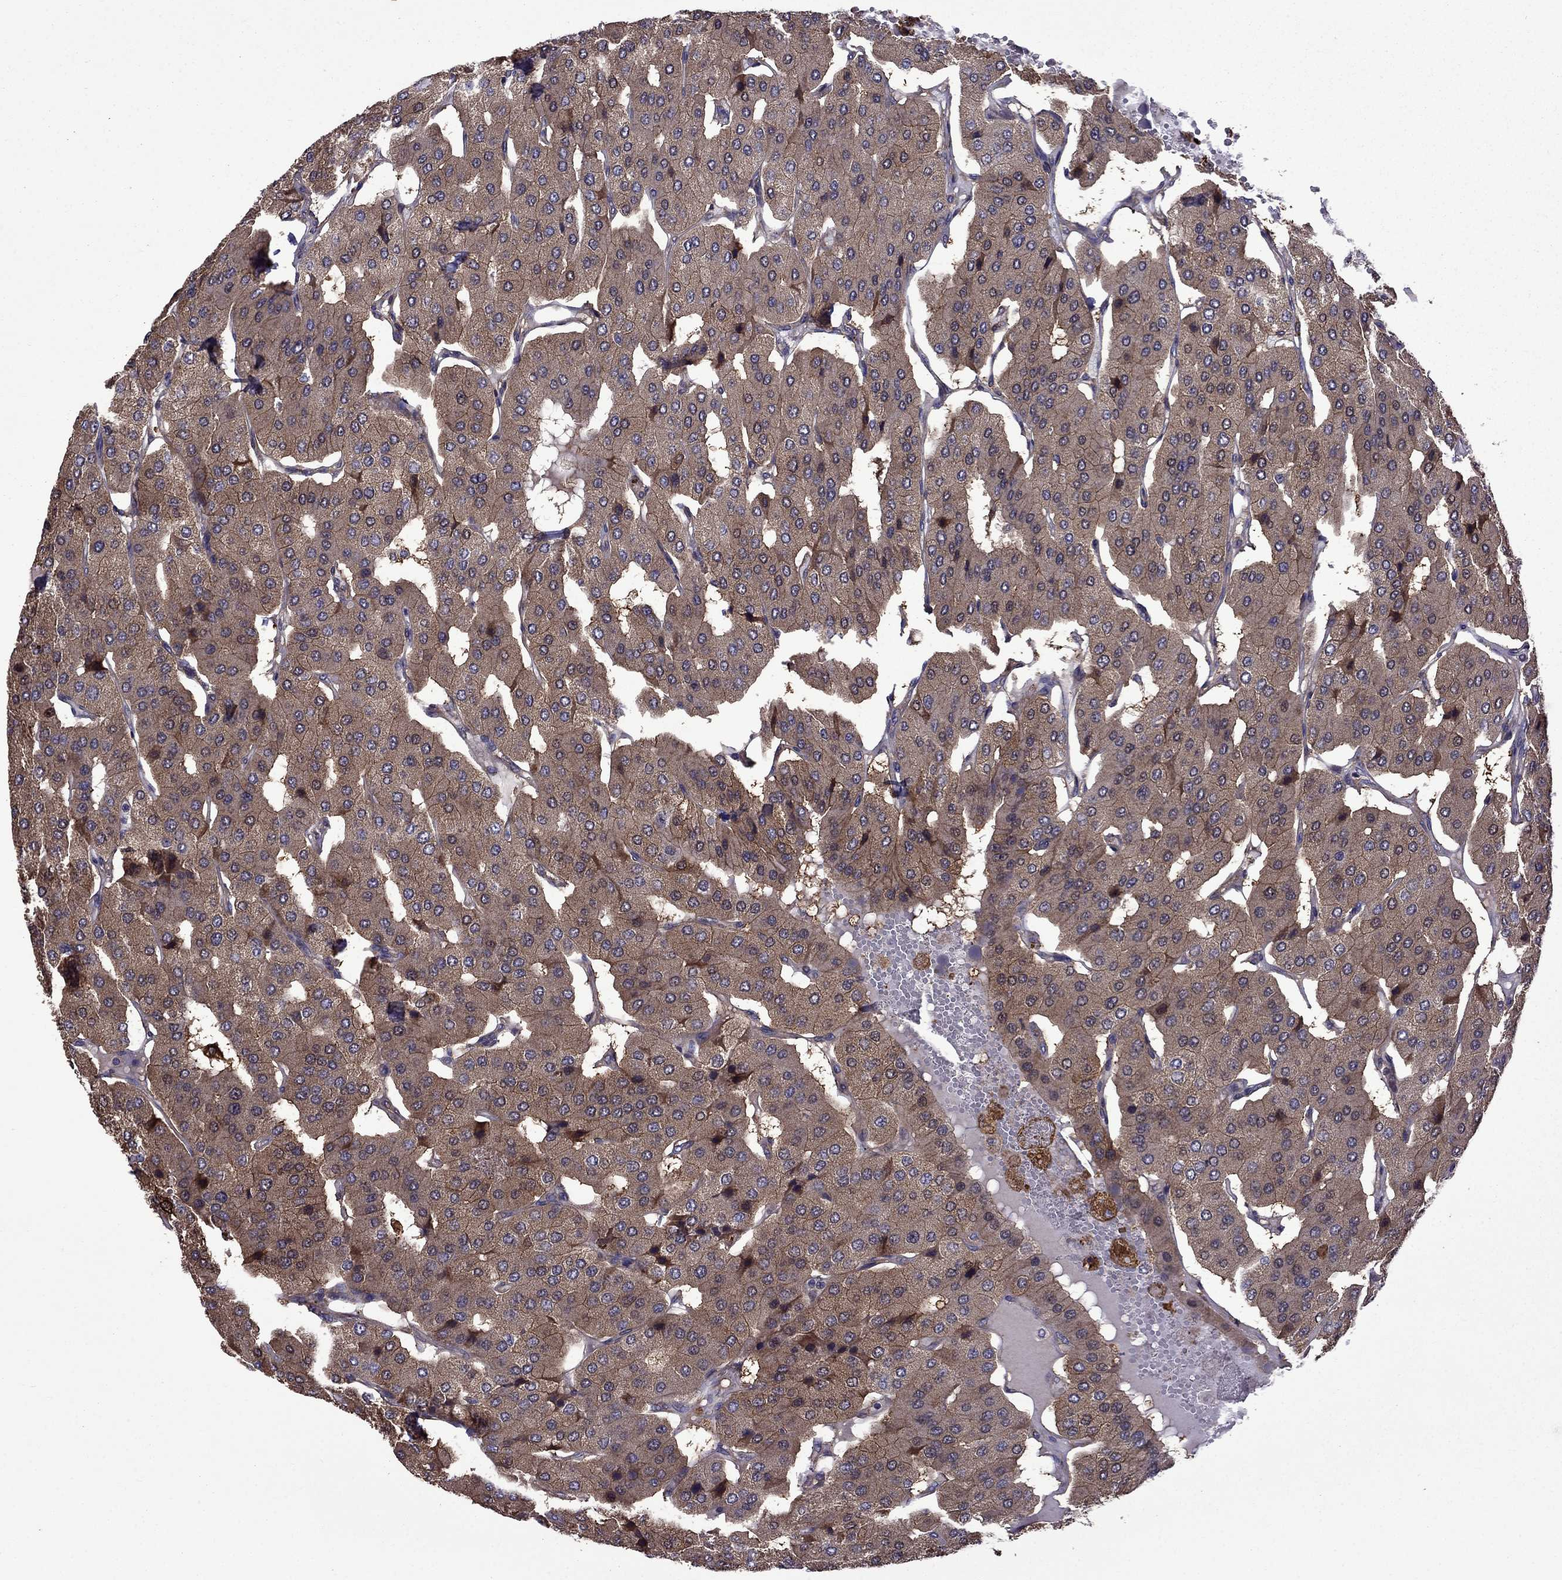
{"staining": {"intensity": "moderate", "quantity": ">75%", "location": "cytoplasmic/membranous"}, "tissue": "parathyroid gland", "cell_type": "Glandular cells", "image_type": "normal", "snomed": [{"axis": "morphology", "description": "Normal tissue, NOS"}, {"axis": "morphology", "description": "Adenoma, NOS"}, {"axis": "topography", "description": "Parathyroid gland"}], "caption": "Glandular cells exhibit medium levels of moderate cytoplasmic/membranous positivity in approximately >75% of cells in unremarkable human parathyroid gland. Using DAB (brown) and hematoxylin (blue) stains, captured at high magnification using brightfield microscopy.", "gene": "ITGB1", "patient": {"sex": "female", "age": 86}}